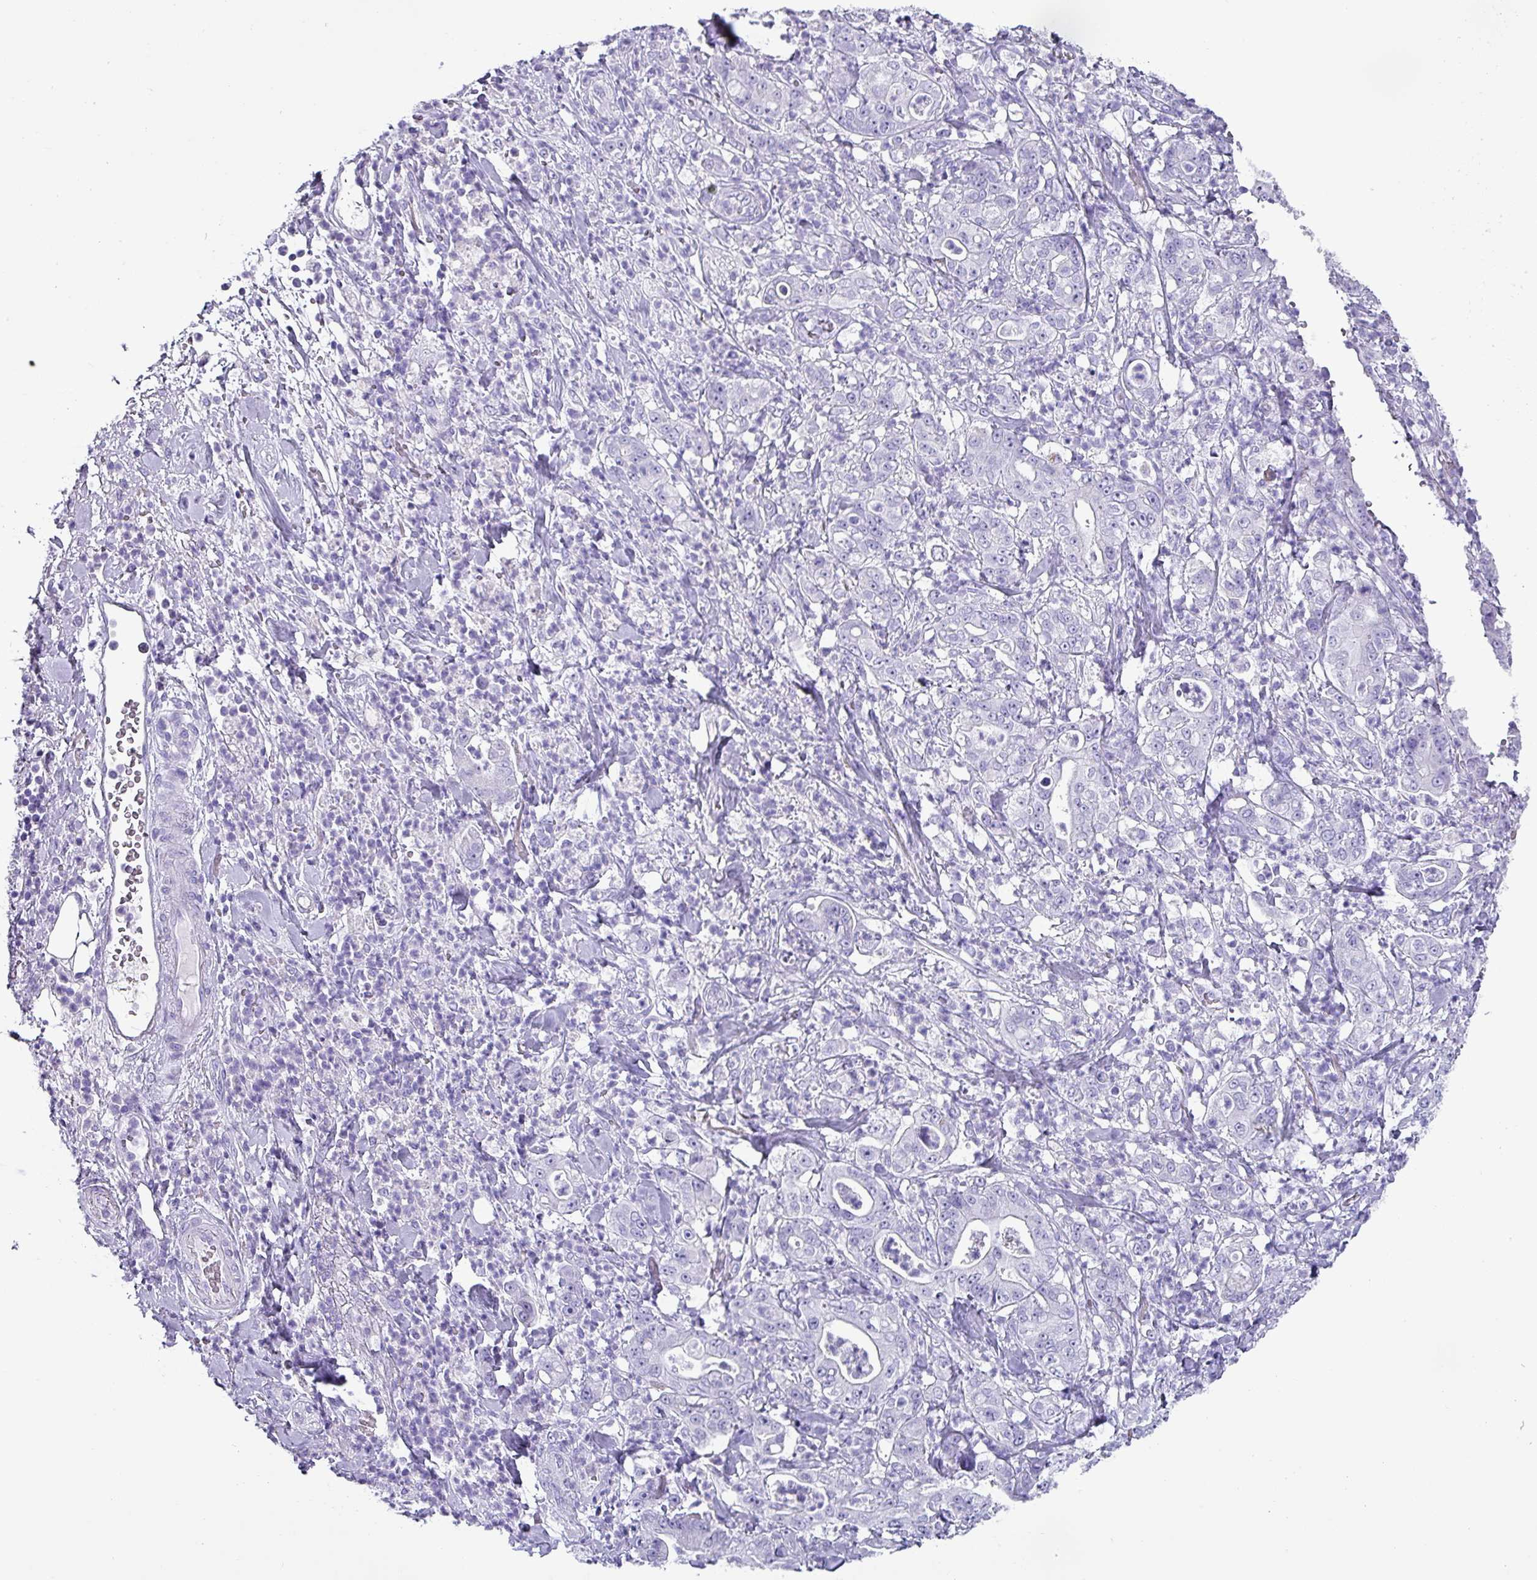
{"staining": {"intensity": "negative", "quantity": "none", "location": "none"}, "tissue": "pancreatic cancer", "cell_type": "Tumor cells", "image_type": "cancer", "snomed": [{"axis": "morphology", "description": "Adenocarcinoma, NOS"}, {"axis": "topography", "description": "Pancreas"}], "caption": "The immunohistochemistry (IHC) histopathology image has no significant staining in tumor cells of adenocarcinoma (pancreatic) tissue.", "gene": "KRT6C", "patient": {"sex": "male", "age": 71}}